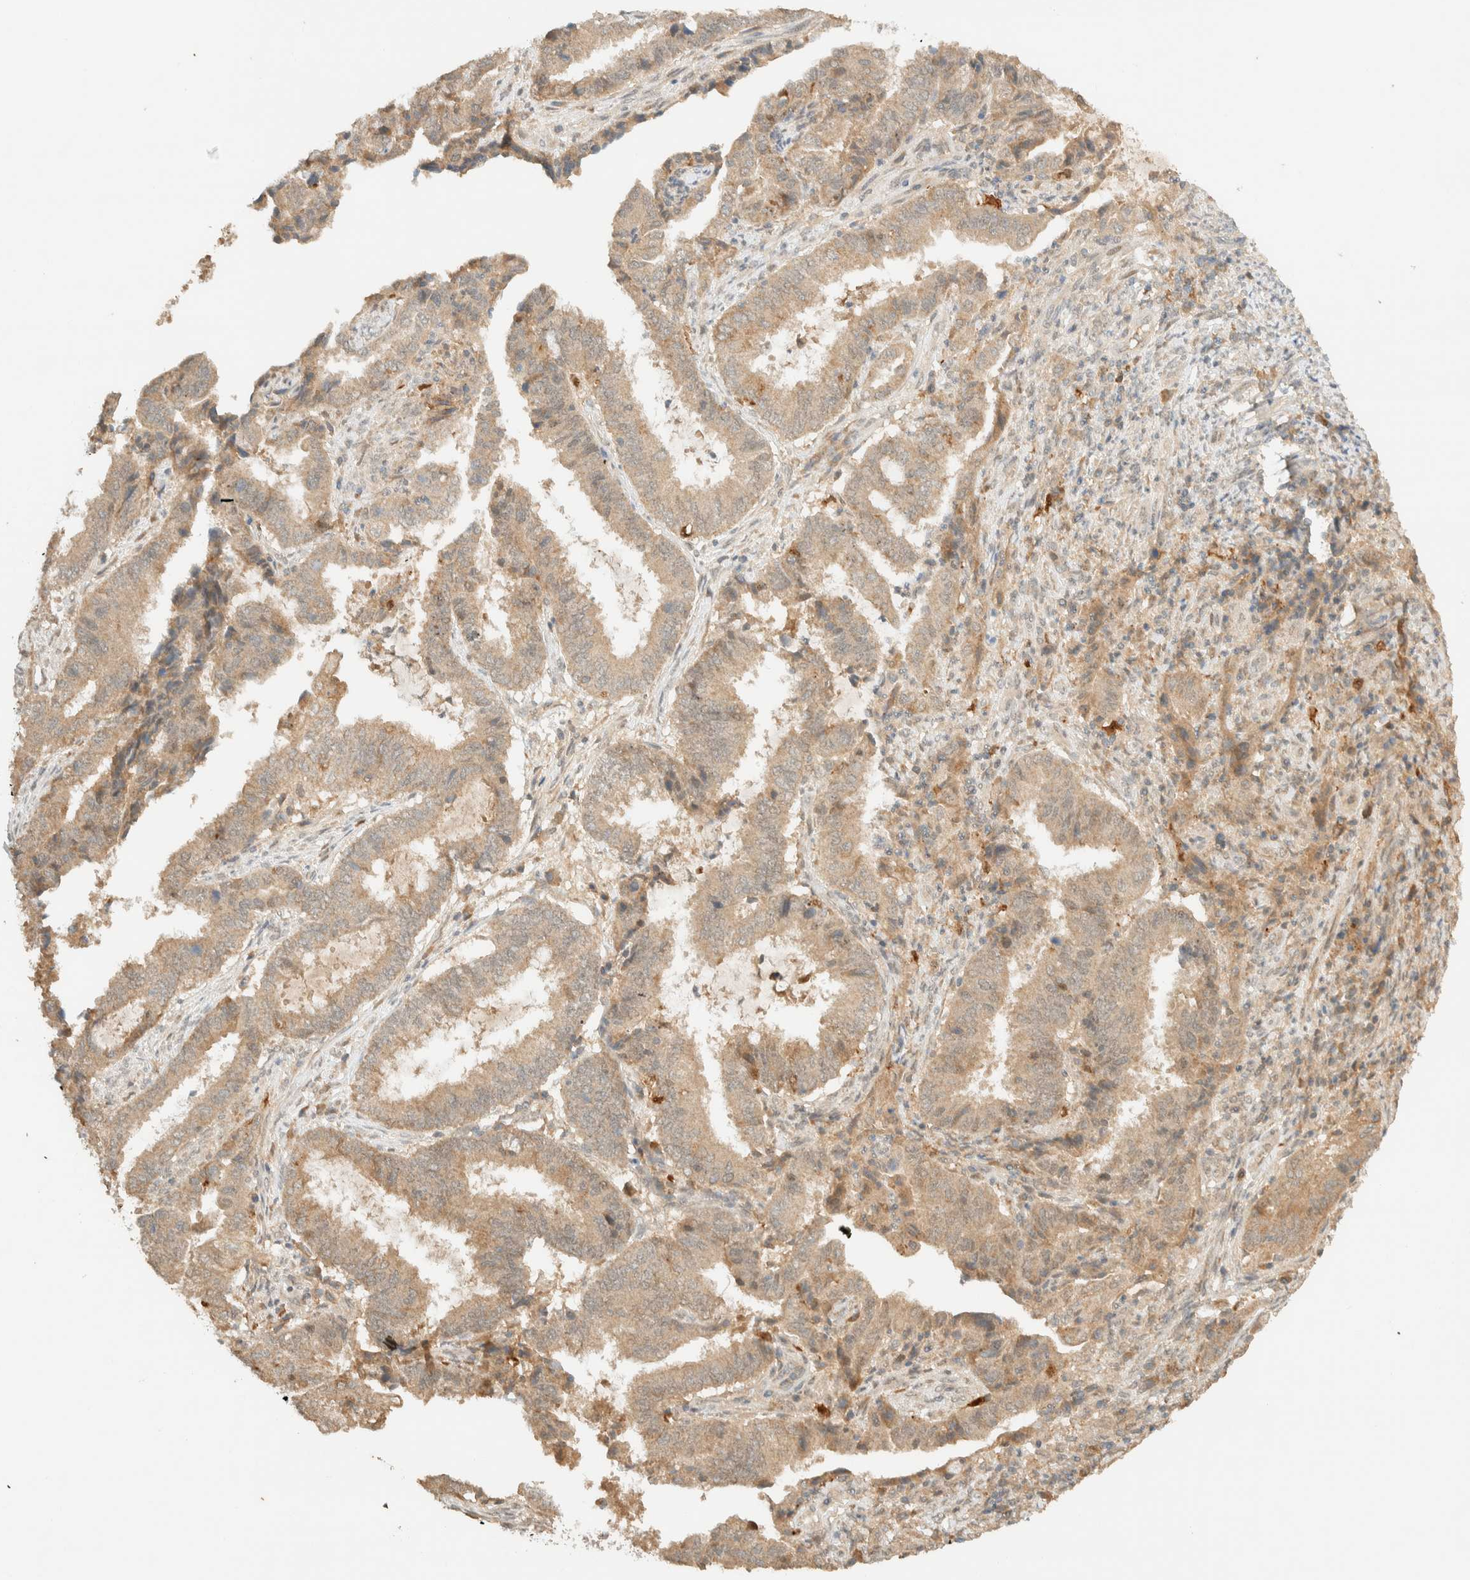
{"staining": {"intensity": "weak", "quantity": ">75%", "location": "cytoplasmic/membranous"}, "tissue": "endometrial cancer", "cell_type": "Tumor cells", "image_type": "cancer", "snomed": [{"axis": "morphology", "description": "Adenocarcinoma, NOS"}, {"axis": "topography", "description": "Endometrium"}], "caption": "Protein staining by immunohistochemistry displays weak cytoplasmic/membranous staining in about >75% of tumor cells in endometrial adenocarcinoma. Nuclei are stained in blue.", "gene": "ZBTB34", "patient": {"sex": "female", "age": 51}}